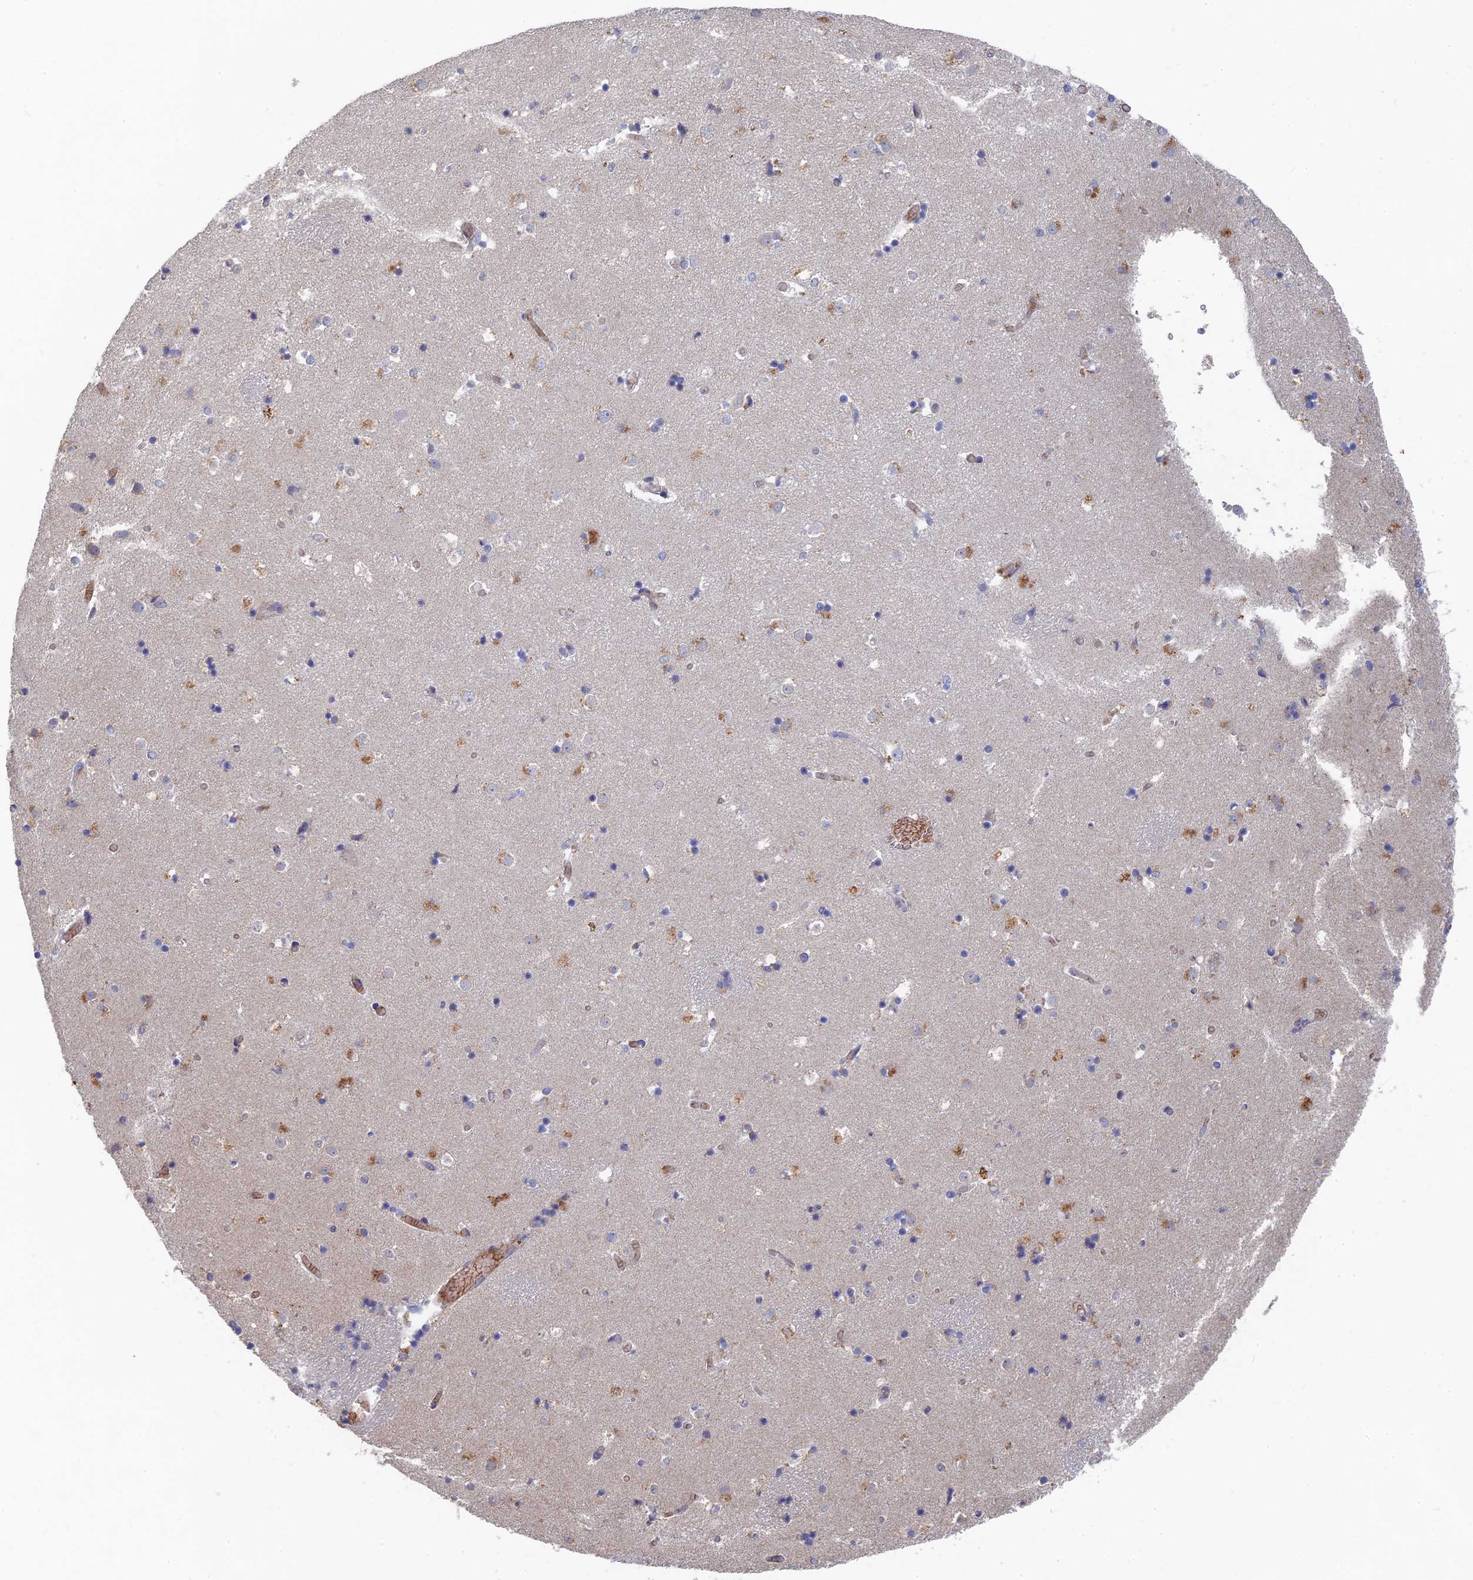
{"staining": {"intensity": "negative", "quantity": "none", "location": "none"}, "tissue": "caudate", "cell_type": "Glial cells", "image_type": "normal", "snomed": [{"axis": "morphology", "description": "Normal tissue, NOS"}, {"axis": "topography", "description": "Lateral ventricle wall"}], "caption": "Normal caudate was stained to show a protein in brown. There is no significant staining in glial cells. Nuclei are stained in blue.", "gene": "ARRDC1", "patient": {"sex": "female", "age": 52}}